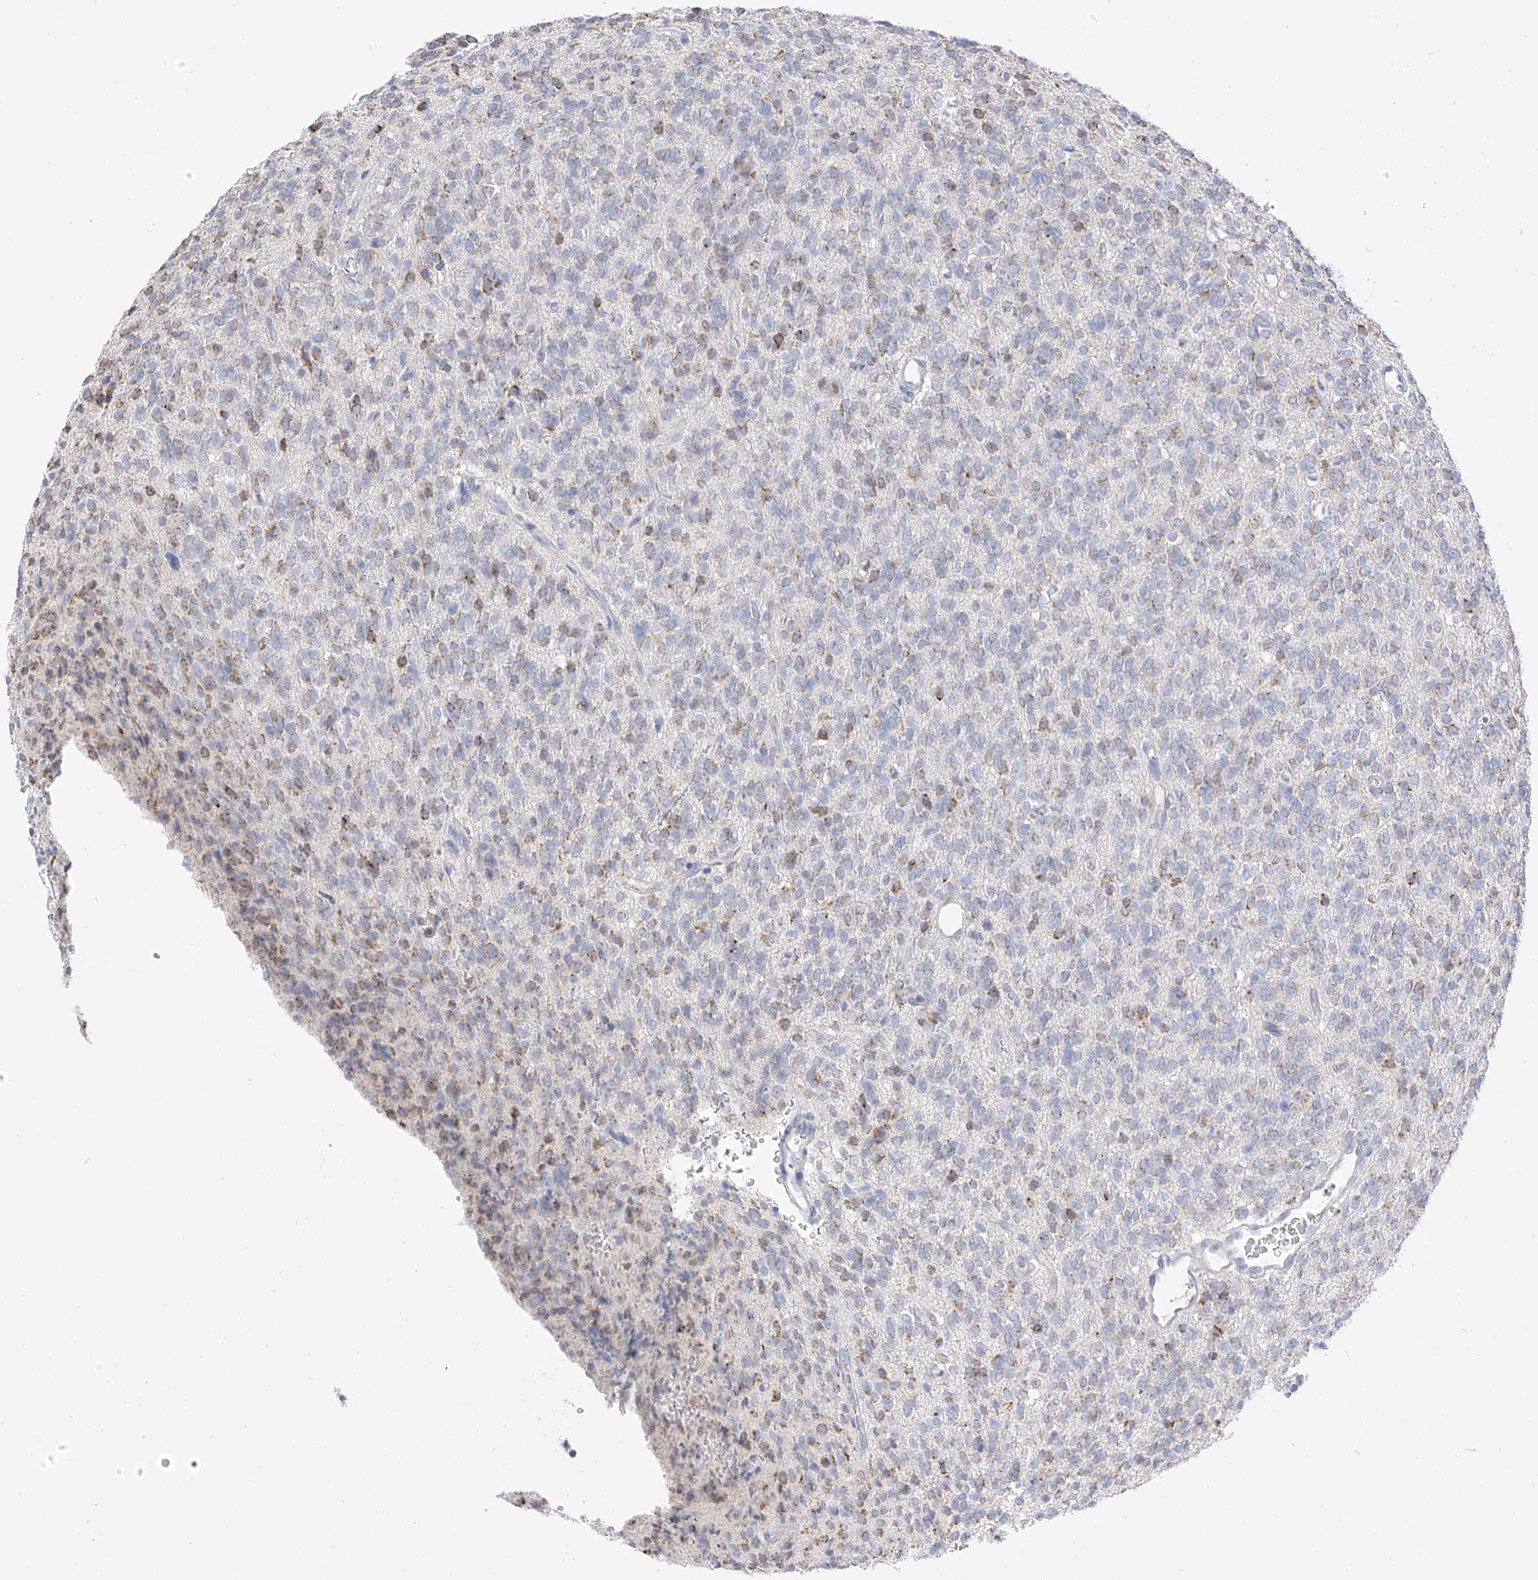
{"staining": {"intensity": "weak", "quantity": "25%-75%", "location": "cytoplasmic/membranous"}, "tissue": "glioma", "cell_type": "Tumor cells", "image_type": "cancer", "snomed": [{"axis": "morphology", "description": "Glioma, malignant, High grade"}, {"axis": "topography", "description": "Brain"}], "caption": "There is low levels of weak cytoplasmic/membranous expression in tumor cells of glioma, as demonstrated by immunohistochemical staining (brown color).", "gene": "RASA2", "patient": {"sex": "male", "age": 34}}